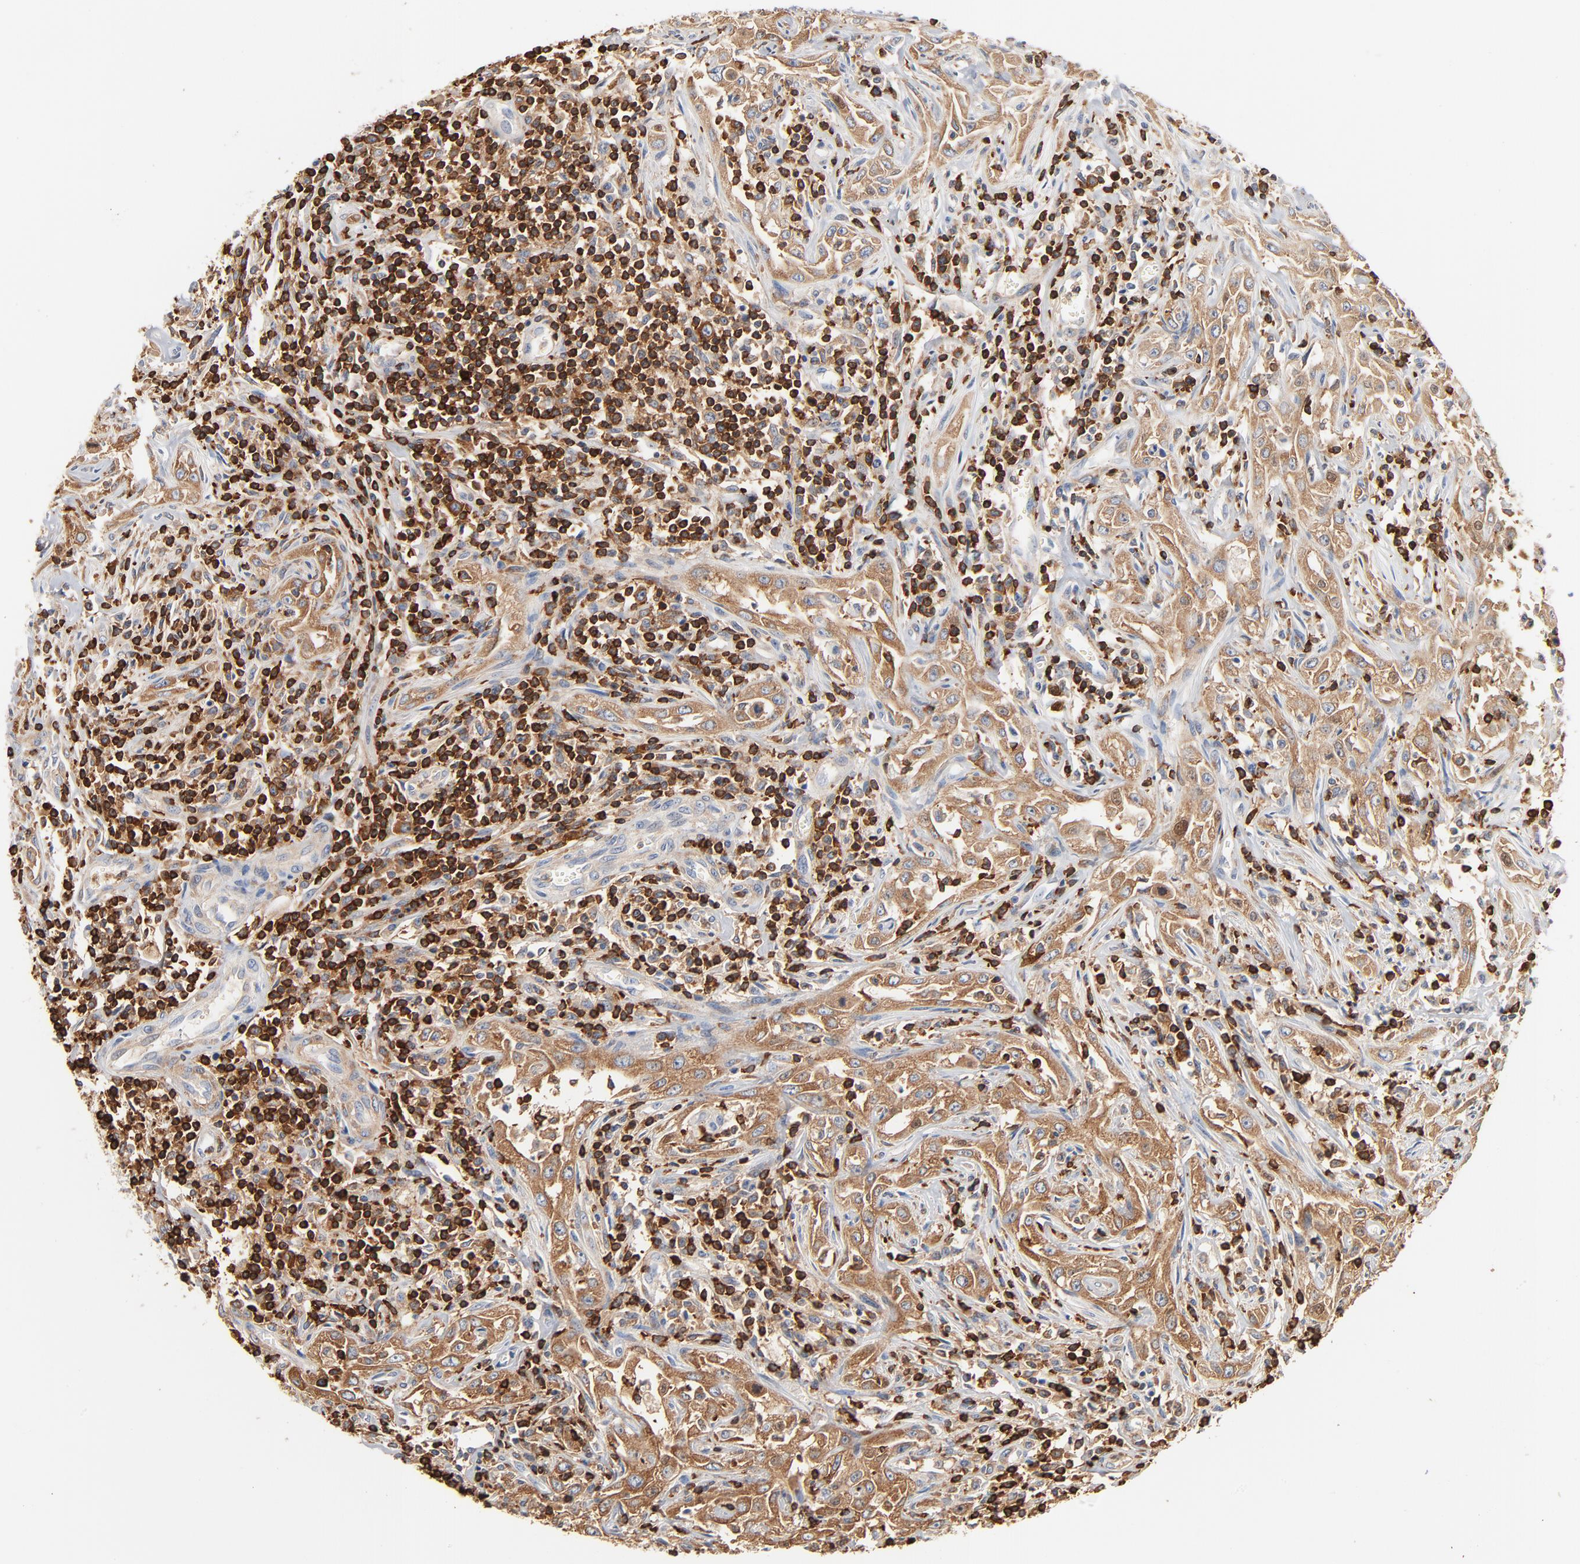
{"staining": {"intensity": "moderate", "quantity": ">75%", "location": "cytoplasmic/membranous"}, "tissue": "head and neck cancer", "cell_type": "Tumor cells", "image_type": "cancer", "snomed": [{"axis": "morphology", "description": "Squamous cell carcinoma, NOS"}, {"axis": "topography", "description": "Oral tissue"}, {"axis": "topography", "description": "Head-Neck"}], "caption": "Immunohistochemistry (IHC) photomicrograph of neoplastic tissue: head and neck cancer (squamous cell carcinoma) stained using IHC displays medium levels of moderate protein expression localized specifically in the cytoplasmic/membranous of tumor cells, appearing as a cytoplasmic/membranous brown color.", "gene": "SH3KBP1", "patient": {"sex": "female", "age": 76}}